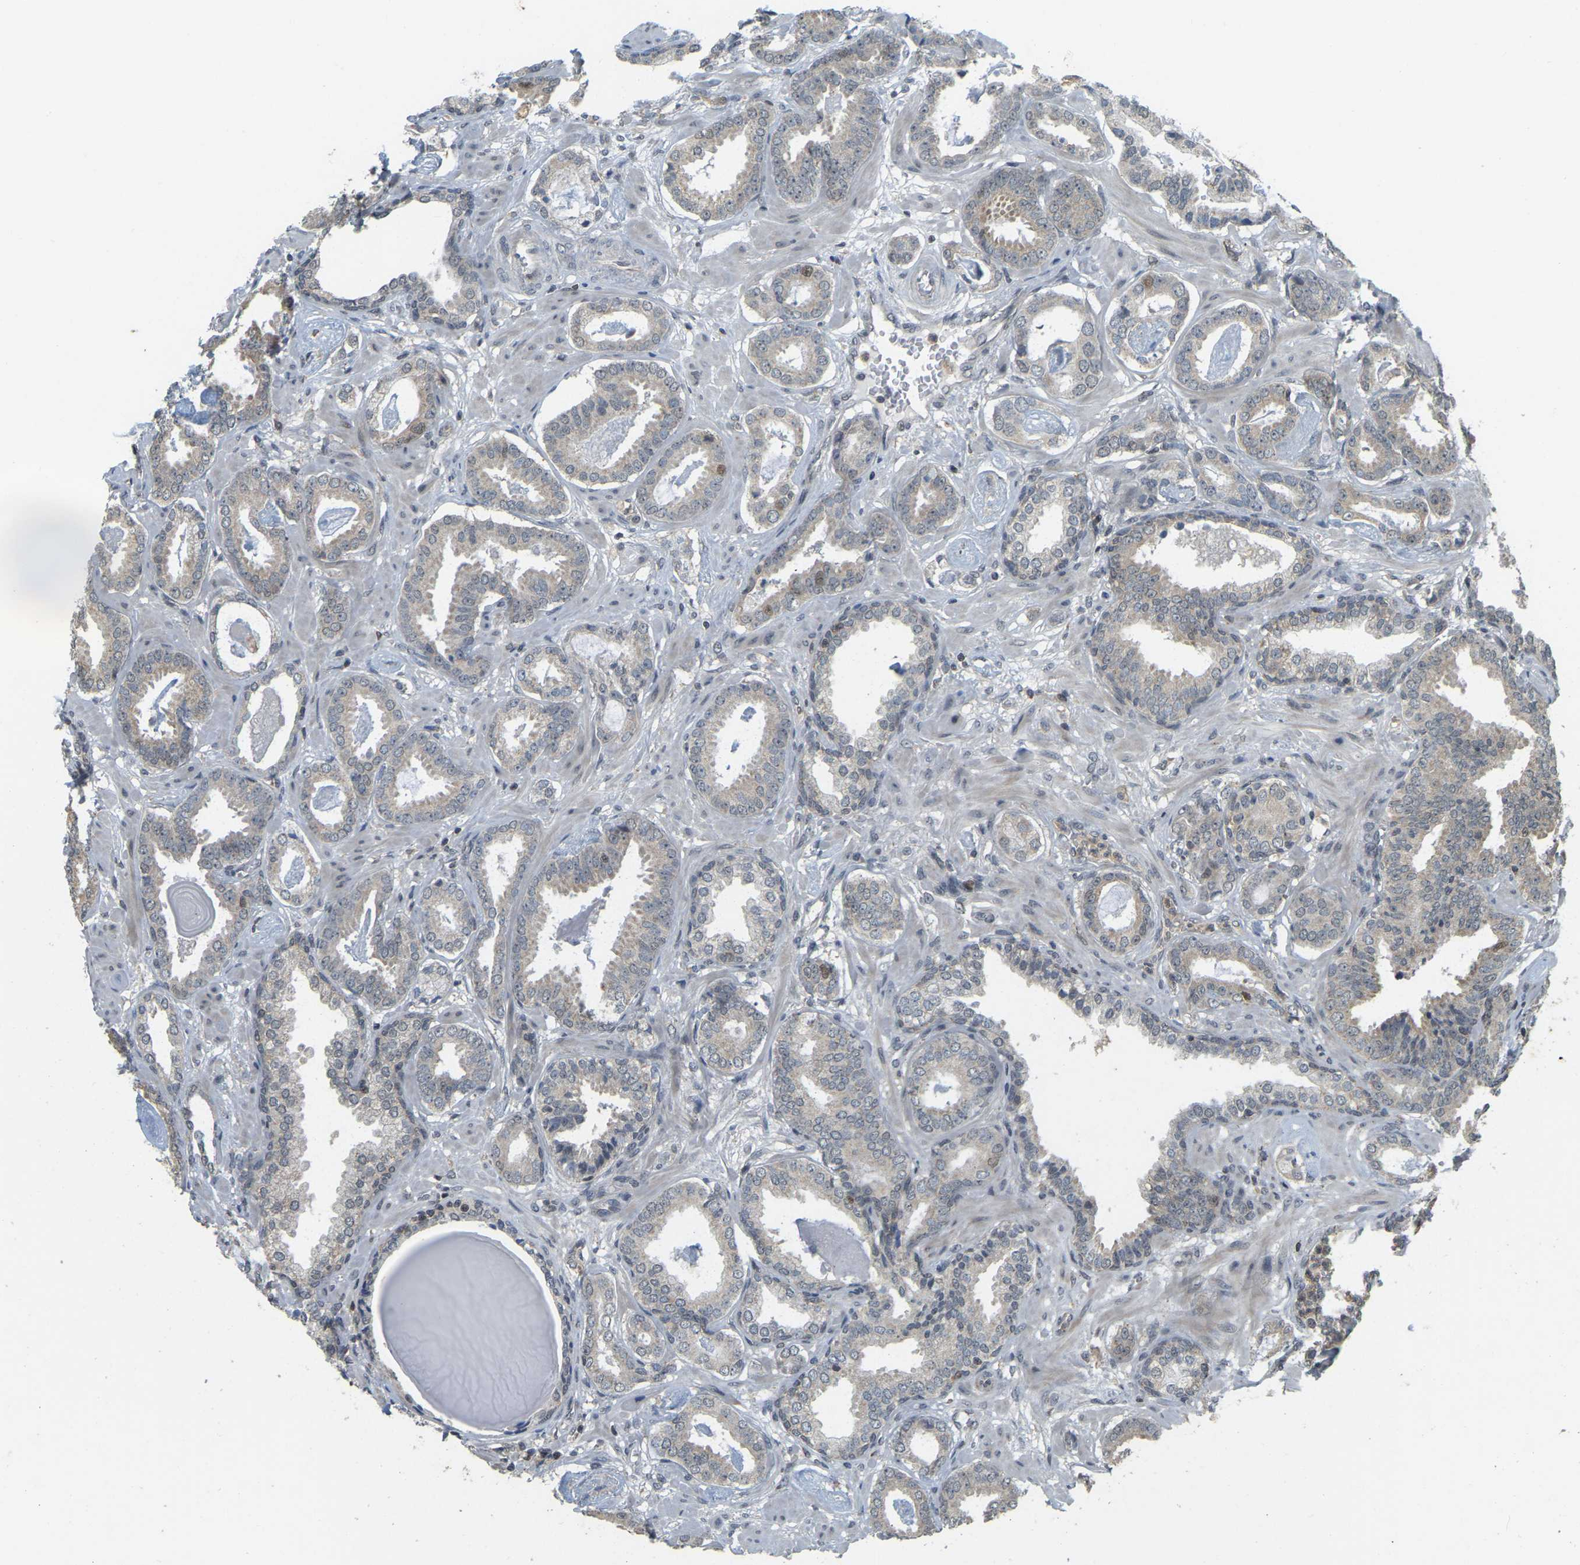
{"staining": {"intensity": "weak", "quantity": "25%-75%", "location": "cytoplasmic/membranous,nuclear"}, "tissue": "prostate cancer", "cell_type": "Tumor cells", "image_type": "cancer", "snomed": [{"axis": "morphology", "description": "Adenocarcinoma, Low grade"}, {"axis": "topography", "description": "Prostate"}], "caption": "The immunohistochemical stain highlights weak cytoplasmic/membranous and nuclear positivity in tumor cells of prostate adenocarcinoma (low-grade) tissue. The staining was performed using DAB (3,3'-diaminobenzidine), with brown indicating positive protein expression. Nuclei are stained blue with hematoxylin.", "gene": "BRF2", "patient": {"sex": "male", "age": 53}}